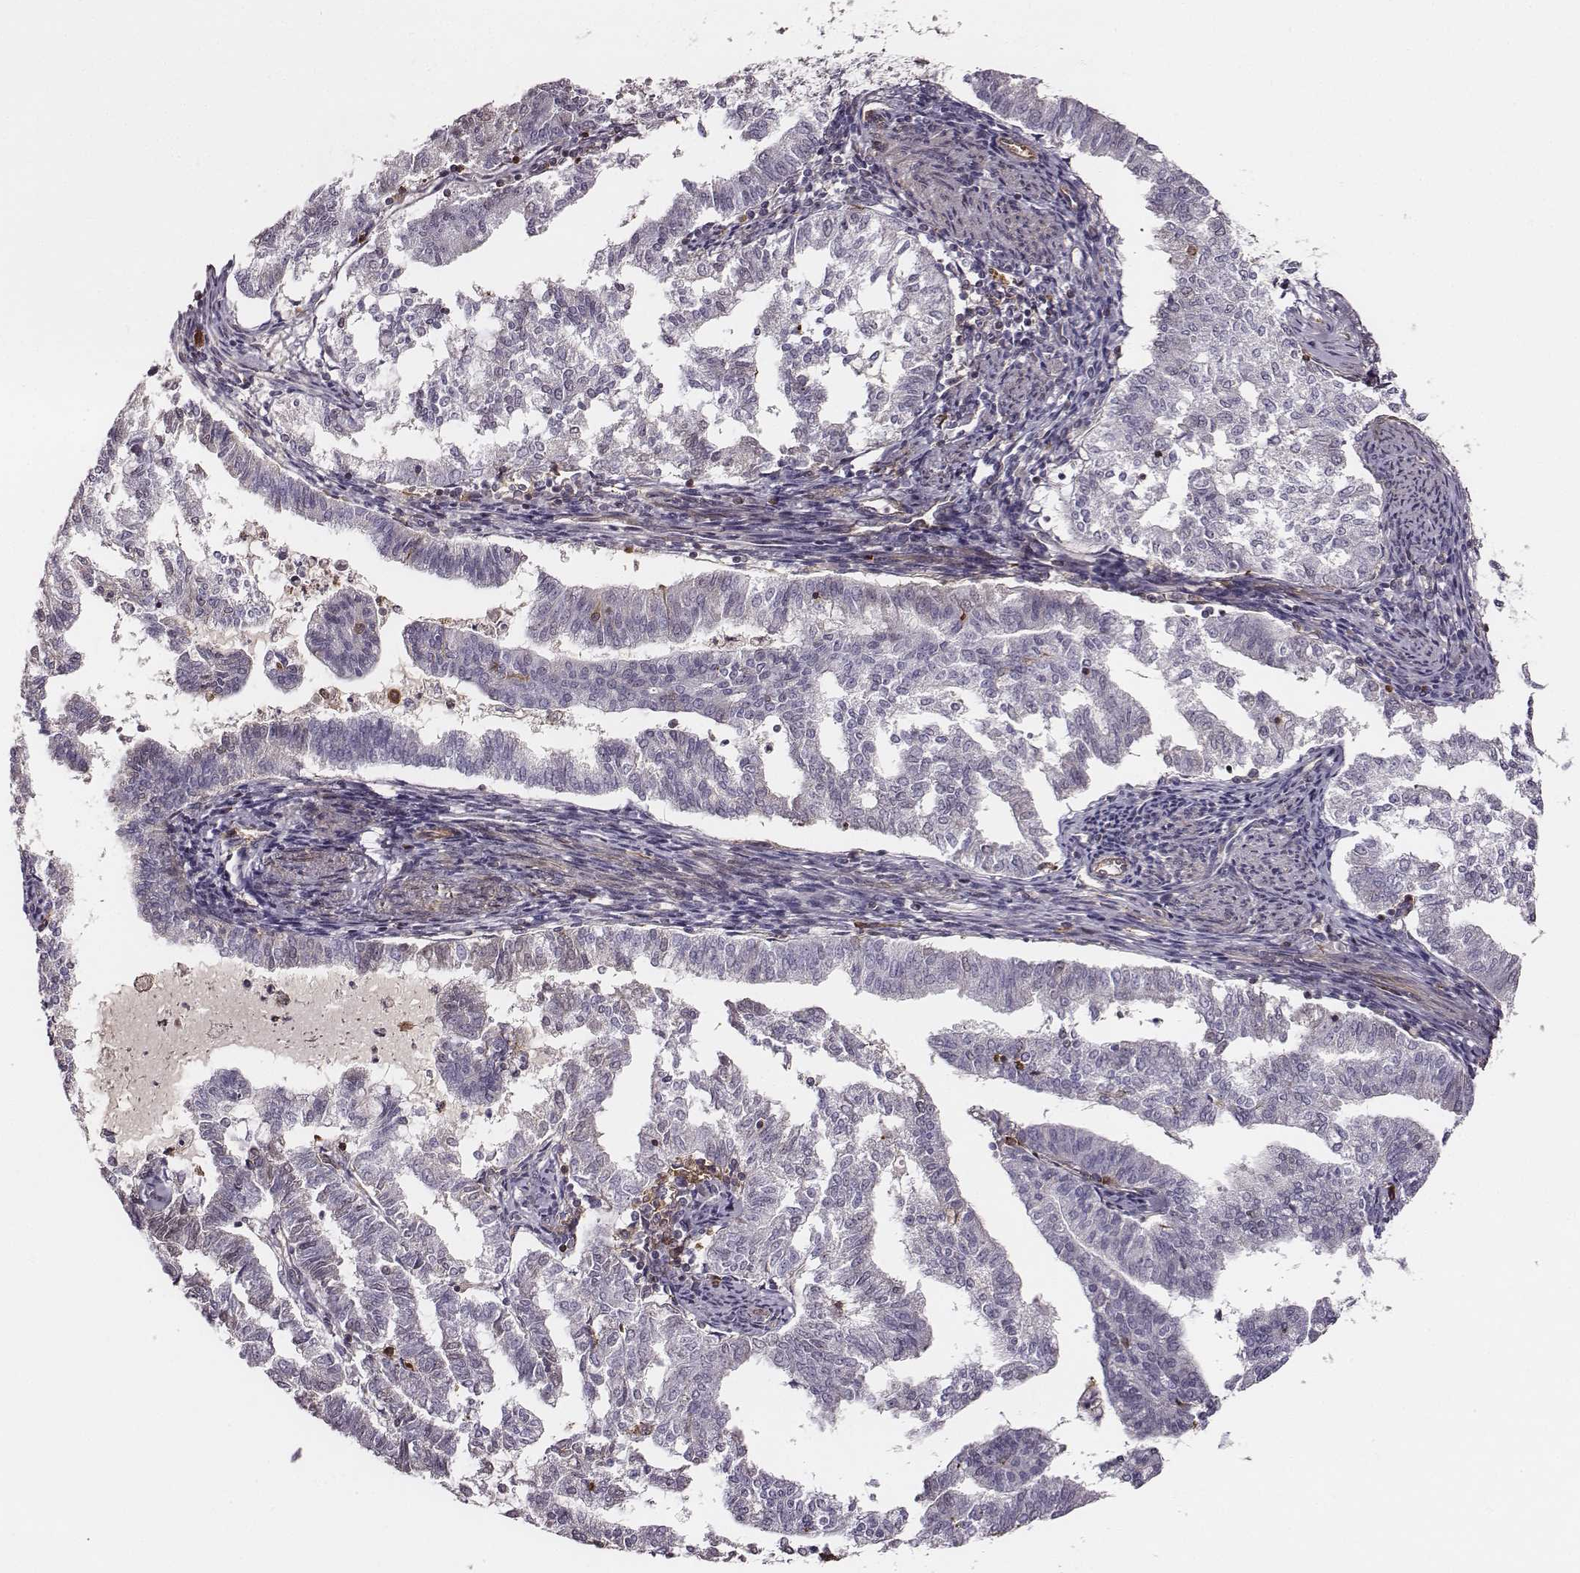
{"staining": {"intensity": "negative", "quantity": "none", "location": "none"}, "tissue": "endometrial cancer", "cell_type": "Tumor cells", "image_type": "cancer", "snomed": [{"axis": "morphology", "description": "Adenocarcinoma, NOS"}, {"axis": "topography", "description": "Endometrium"}], "caption": "Endometrial cancer stained for a protein using immunohistochemistry shows no positivity tumor cells.", "gene": "ZYX", "patient": {"sex": "female", "age": 79}}